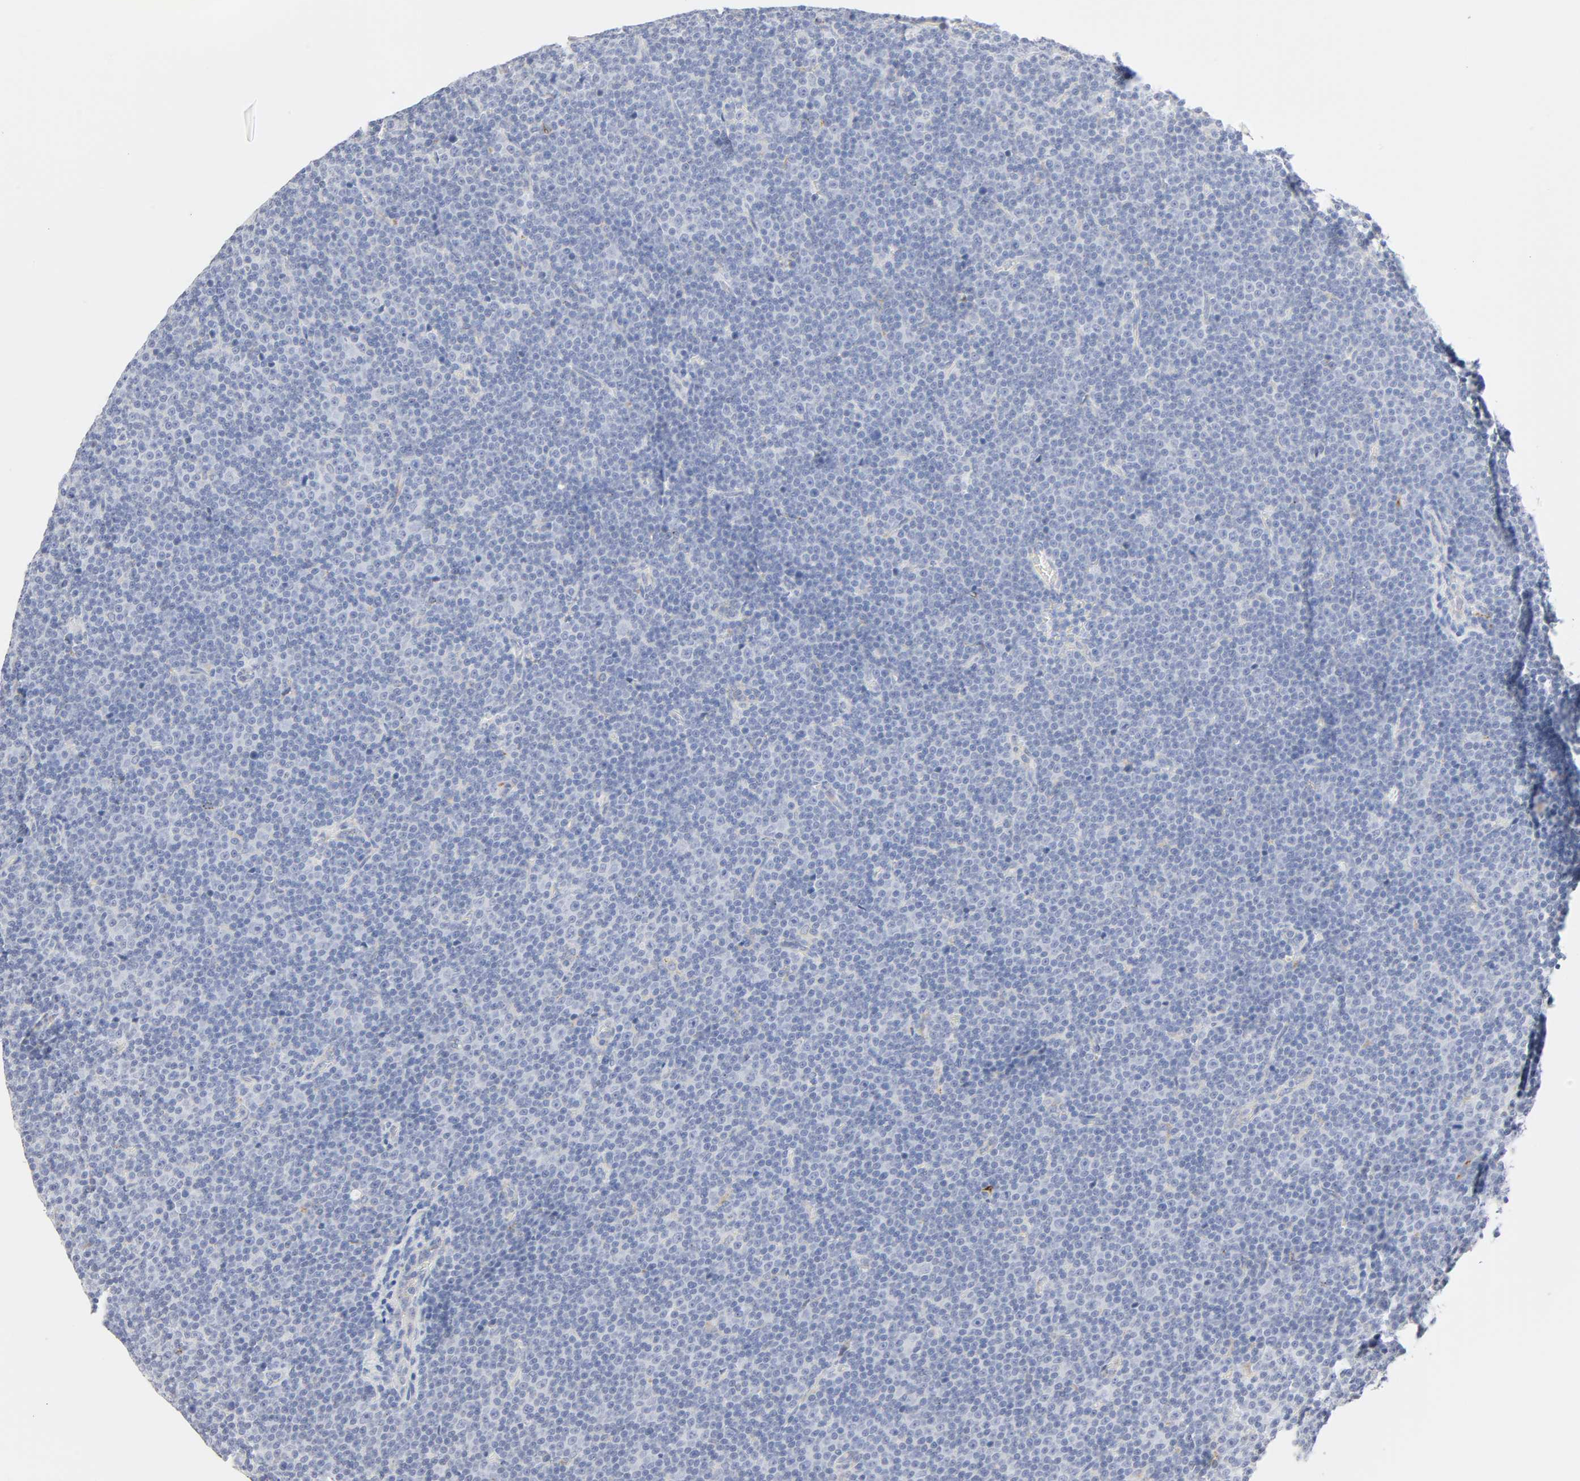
{"staining": {"intensity": "negative", "quantity": "none", "location": "none"}, "tissue": "lymphoma", "cell_type": "Tumor cells", "image_type": "cancer", "snomed": [{"axis": "morphology", "description": "Malignant lymphoma, non-Hodgkin's type, Low grade"}, {"axis": "topography", "description": "Lymph node"}], "caption": "The image shows no staining of tumor cells in low-grade malignant lymphoma, non-Hodgkin's type.", "gene": "MAGEB17", "patient": {"sex": "female", "age": 67}}